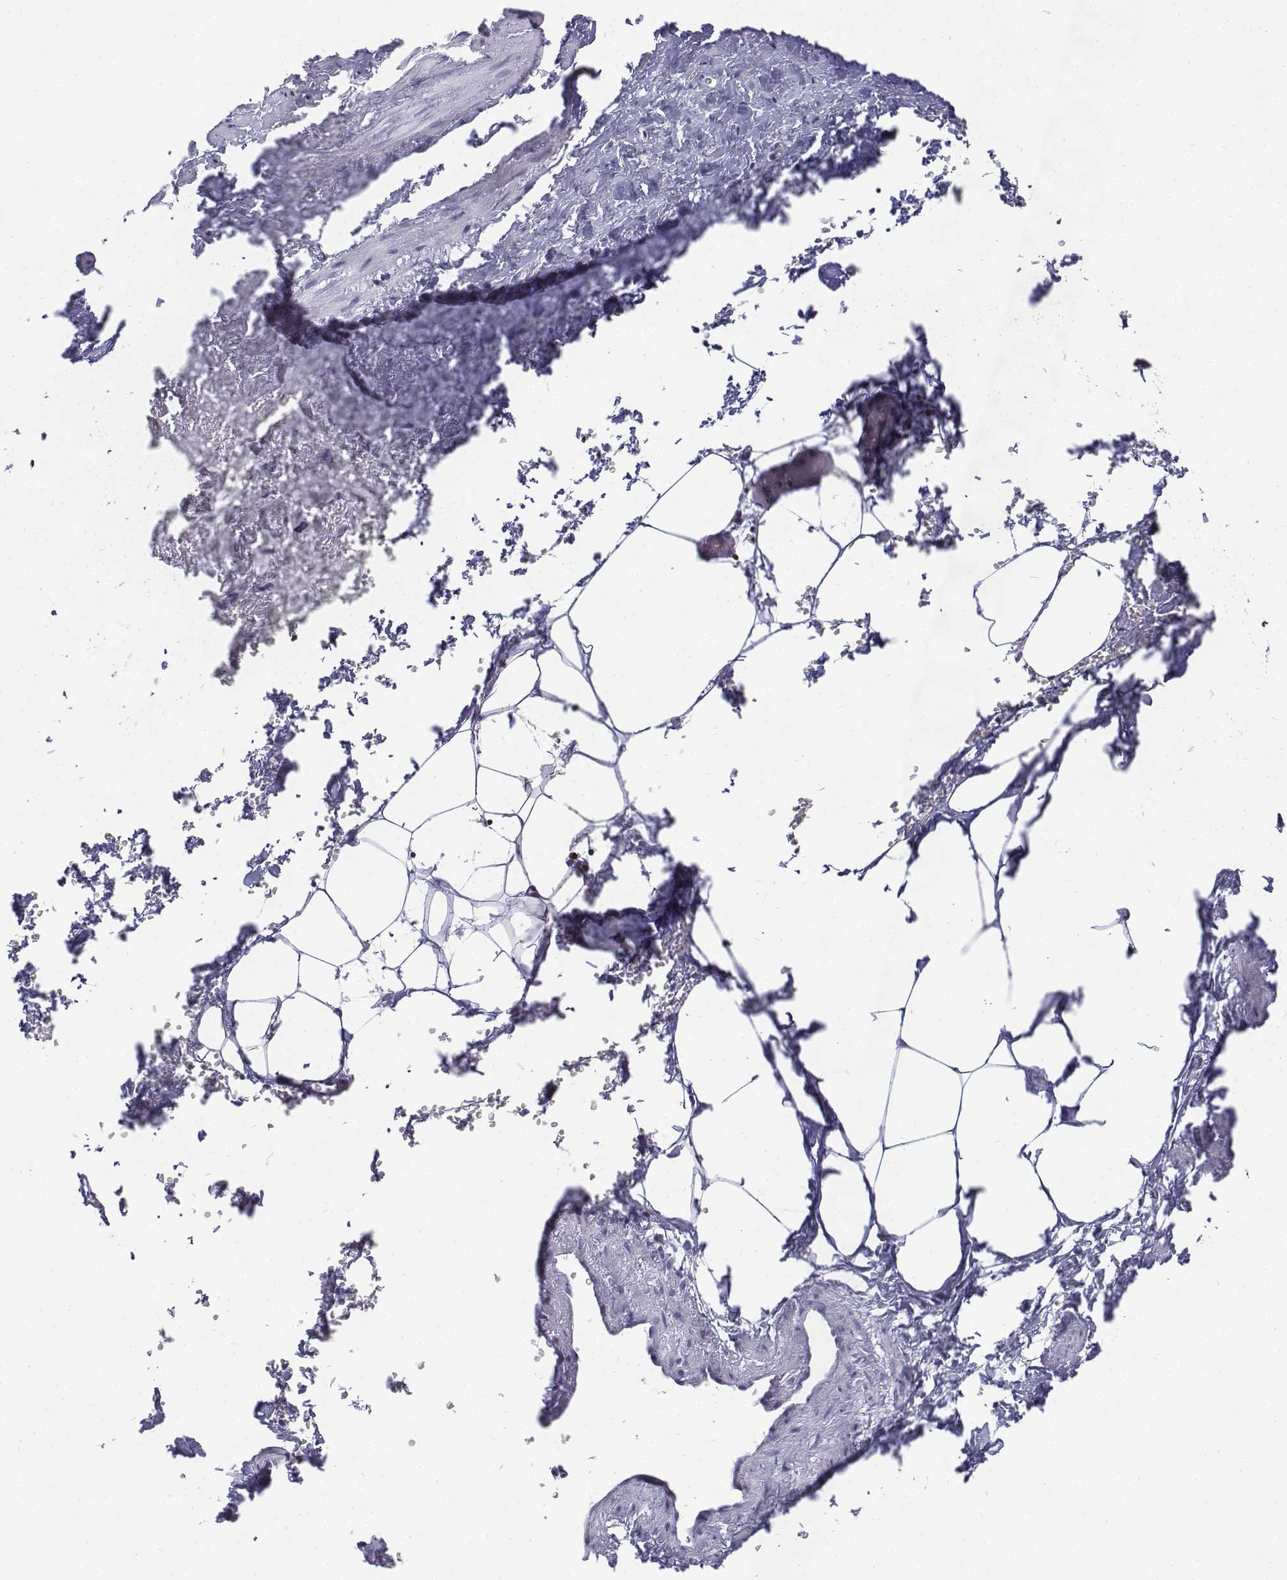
{"staining": {"intensity": "negative", "quantity": "none", "location": "none"}, "tissue": "adipose tissue", "cell_type": "Adipocytes", "image_type": "normal", "snomed": [{"axis": "morphology", "description": "Normal tissue, NOS"}, {"axis": "topography", "description": "Prostate"}, {"axis": "topography", "description": "Peripheral nerve tissue"}], "caption": "This is a micrograph of IHC staining of unremarkable adipose tissue, which shows no expression in adipocytes. The staining was performed using DAB (3,3'-diaminobenzidine) to visualize the protein expression in brown, while the nuclei were stained in blue with hematoxylin (Magnification: 20x).", "gene": "CD3E", "patient": {"sex": "male", "age": 55}}